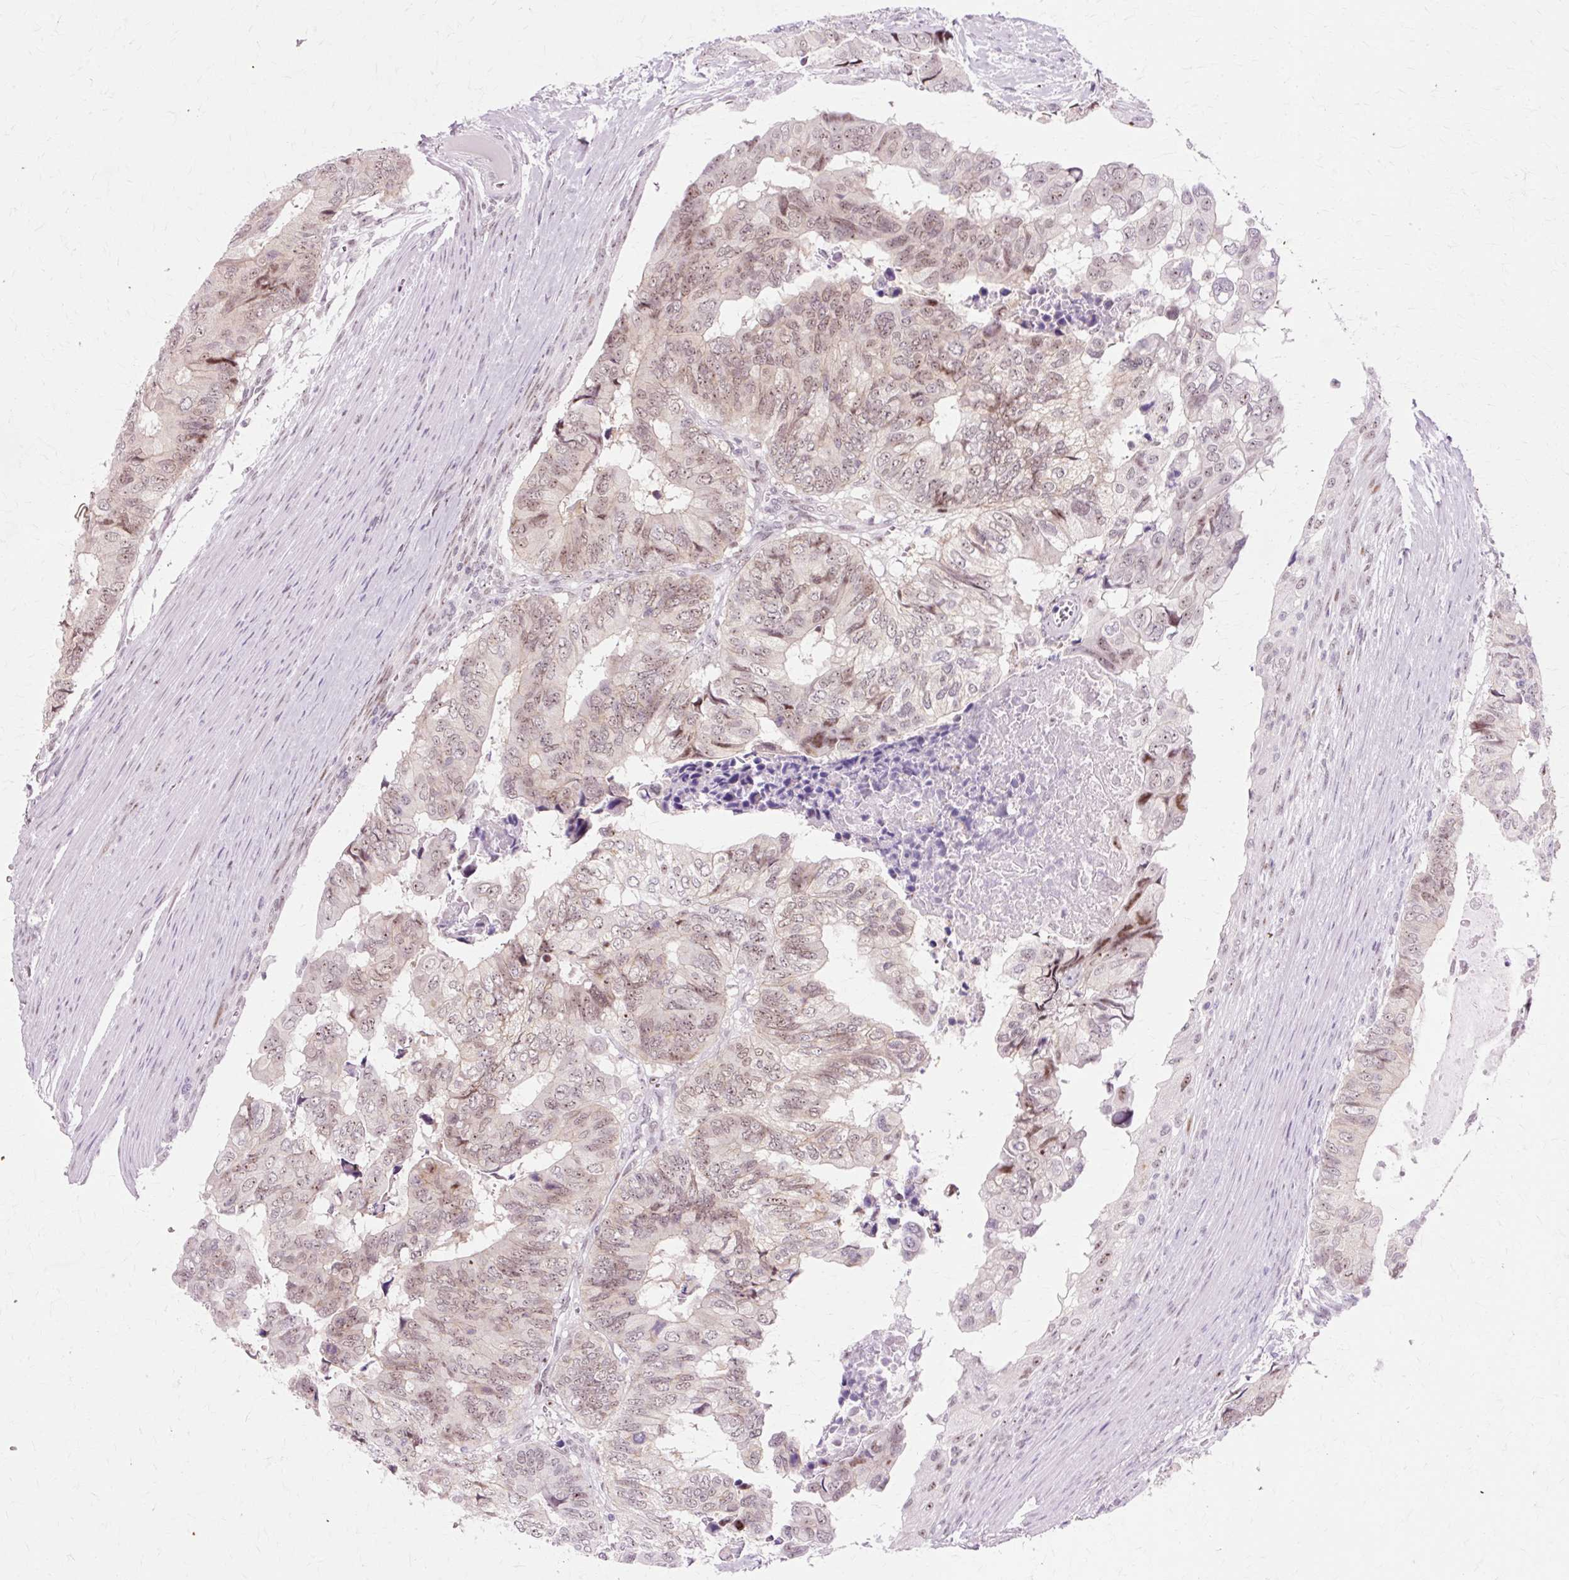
{"staining": {"intensity": "strong", "quantity": "25%-75%", "location": "nuclear"}, "tissue": "colorectal cancer", "cell_type": "Tumor cells", "image_type": "cancer", "snomed": [{"axis": "morphology", "description": "Adenocarcinoma, NOS"}, {"axis": "topography", "description": "Colon"}], "caption": "Immunohistochemistry histopathology image of human colorectal adenocarcinoma stained for a protein (brown), which demonstrates high levels of strong nuclear positivity in about 25%-75% of tumor cells.", "gene": "MACROD2", "patient": {"sex": "male", "age": 85}}